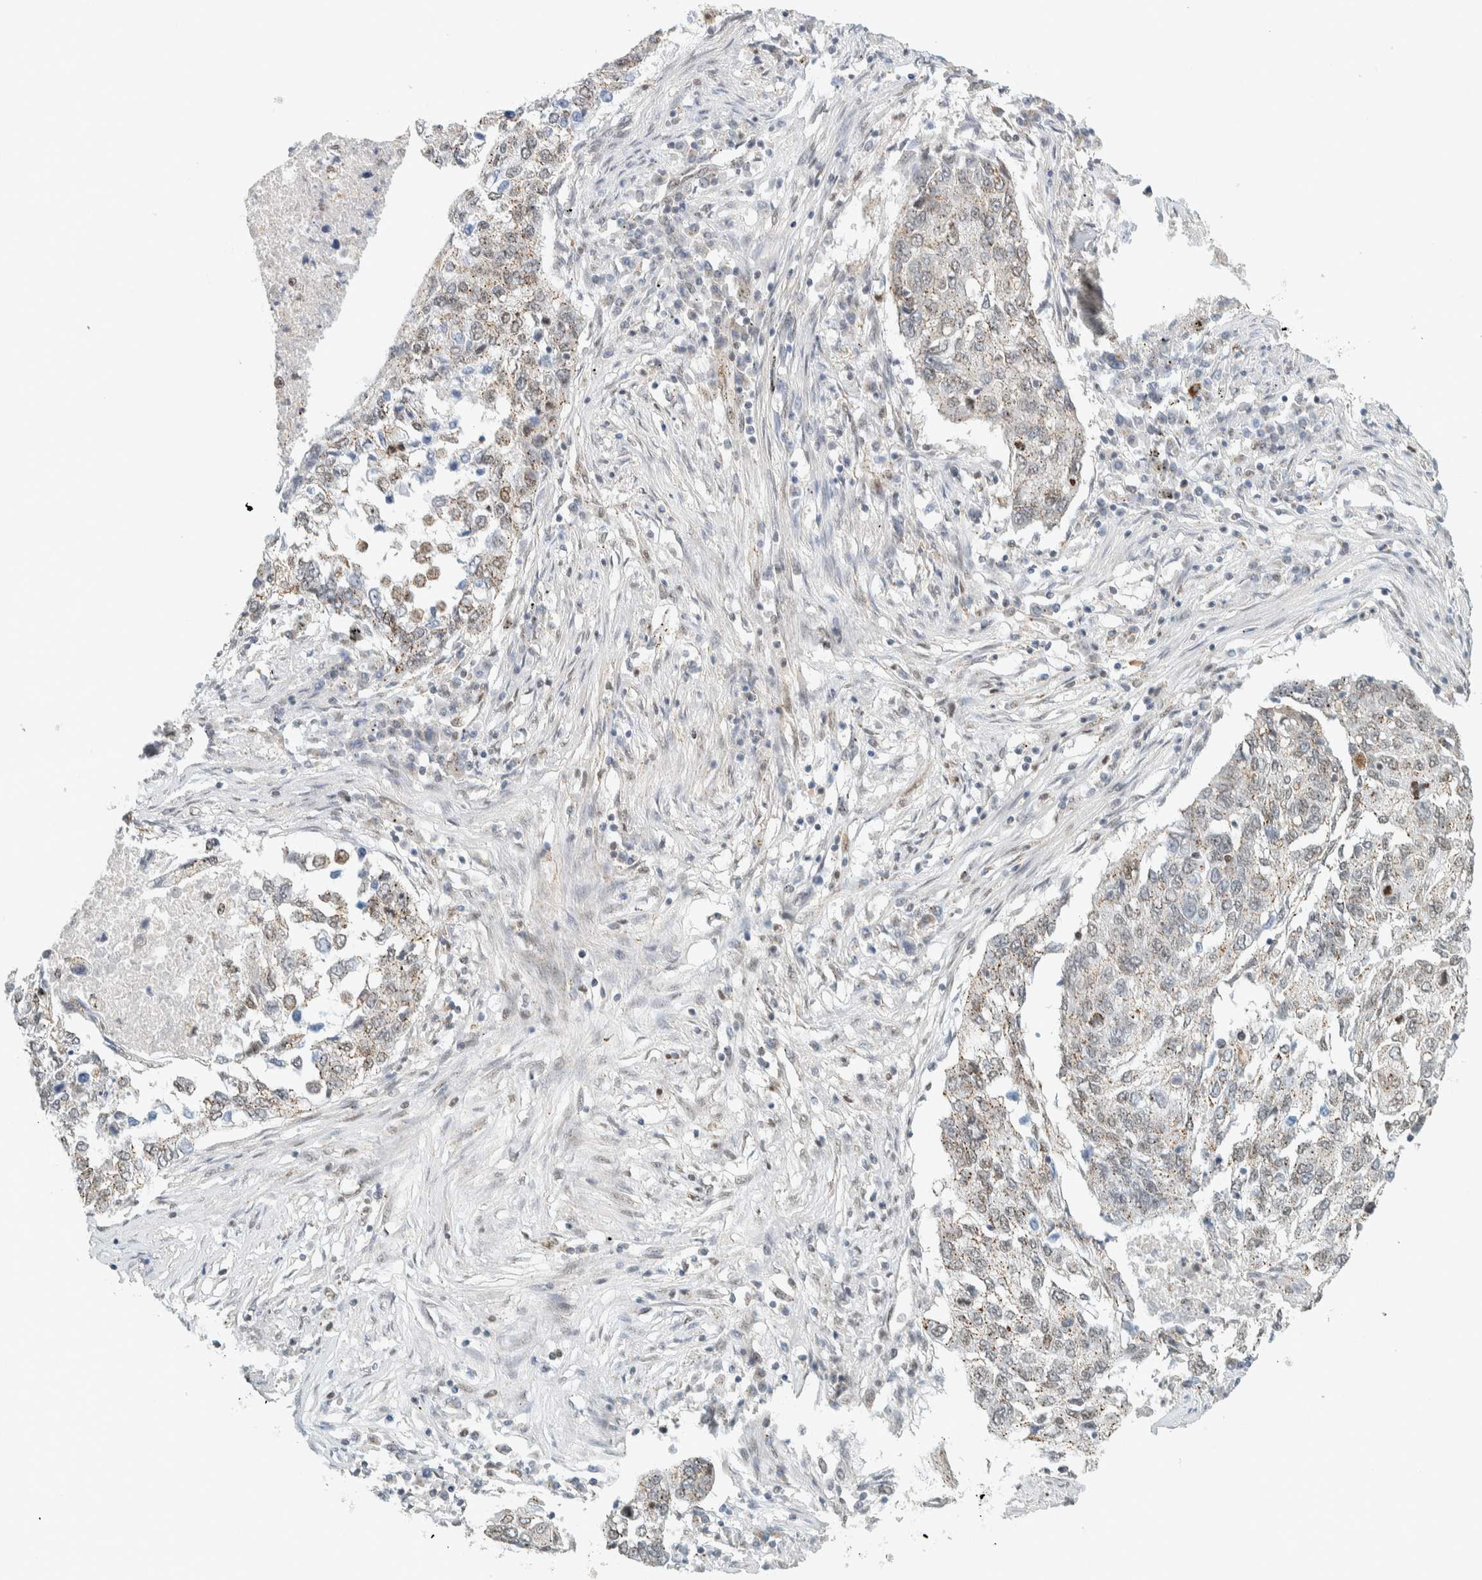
{"staining": {"intensity": "weak", "quantity": ">75%", "location": "cytoplasmic/membranous"}, "tissue": "lung cancer", "cell_type": "Tumor cells", "image_type": "cancer", "snomed": [{"axis": "morphology", "description": "Squamous cell carcinoma, NOS"}, {"axis": "topography", "description": "Lung"}], "caption": "Lung cancer stained for a protein (brown) exhibits weak cytoplasmic/membranous positive positivity in about >75% of tumor cells.", "gene": "TFE3", "patient": {"sex": "female", "age": 63}}